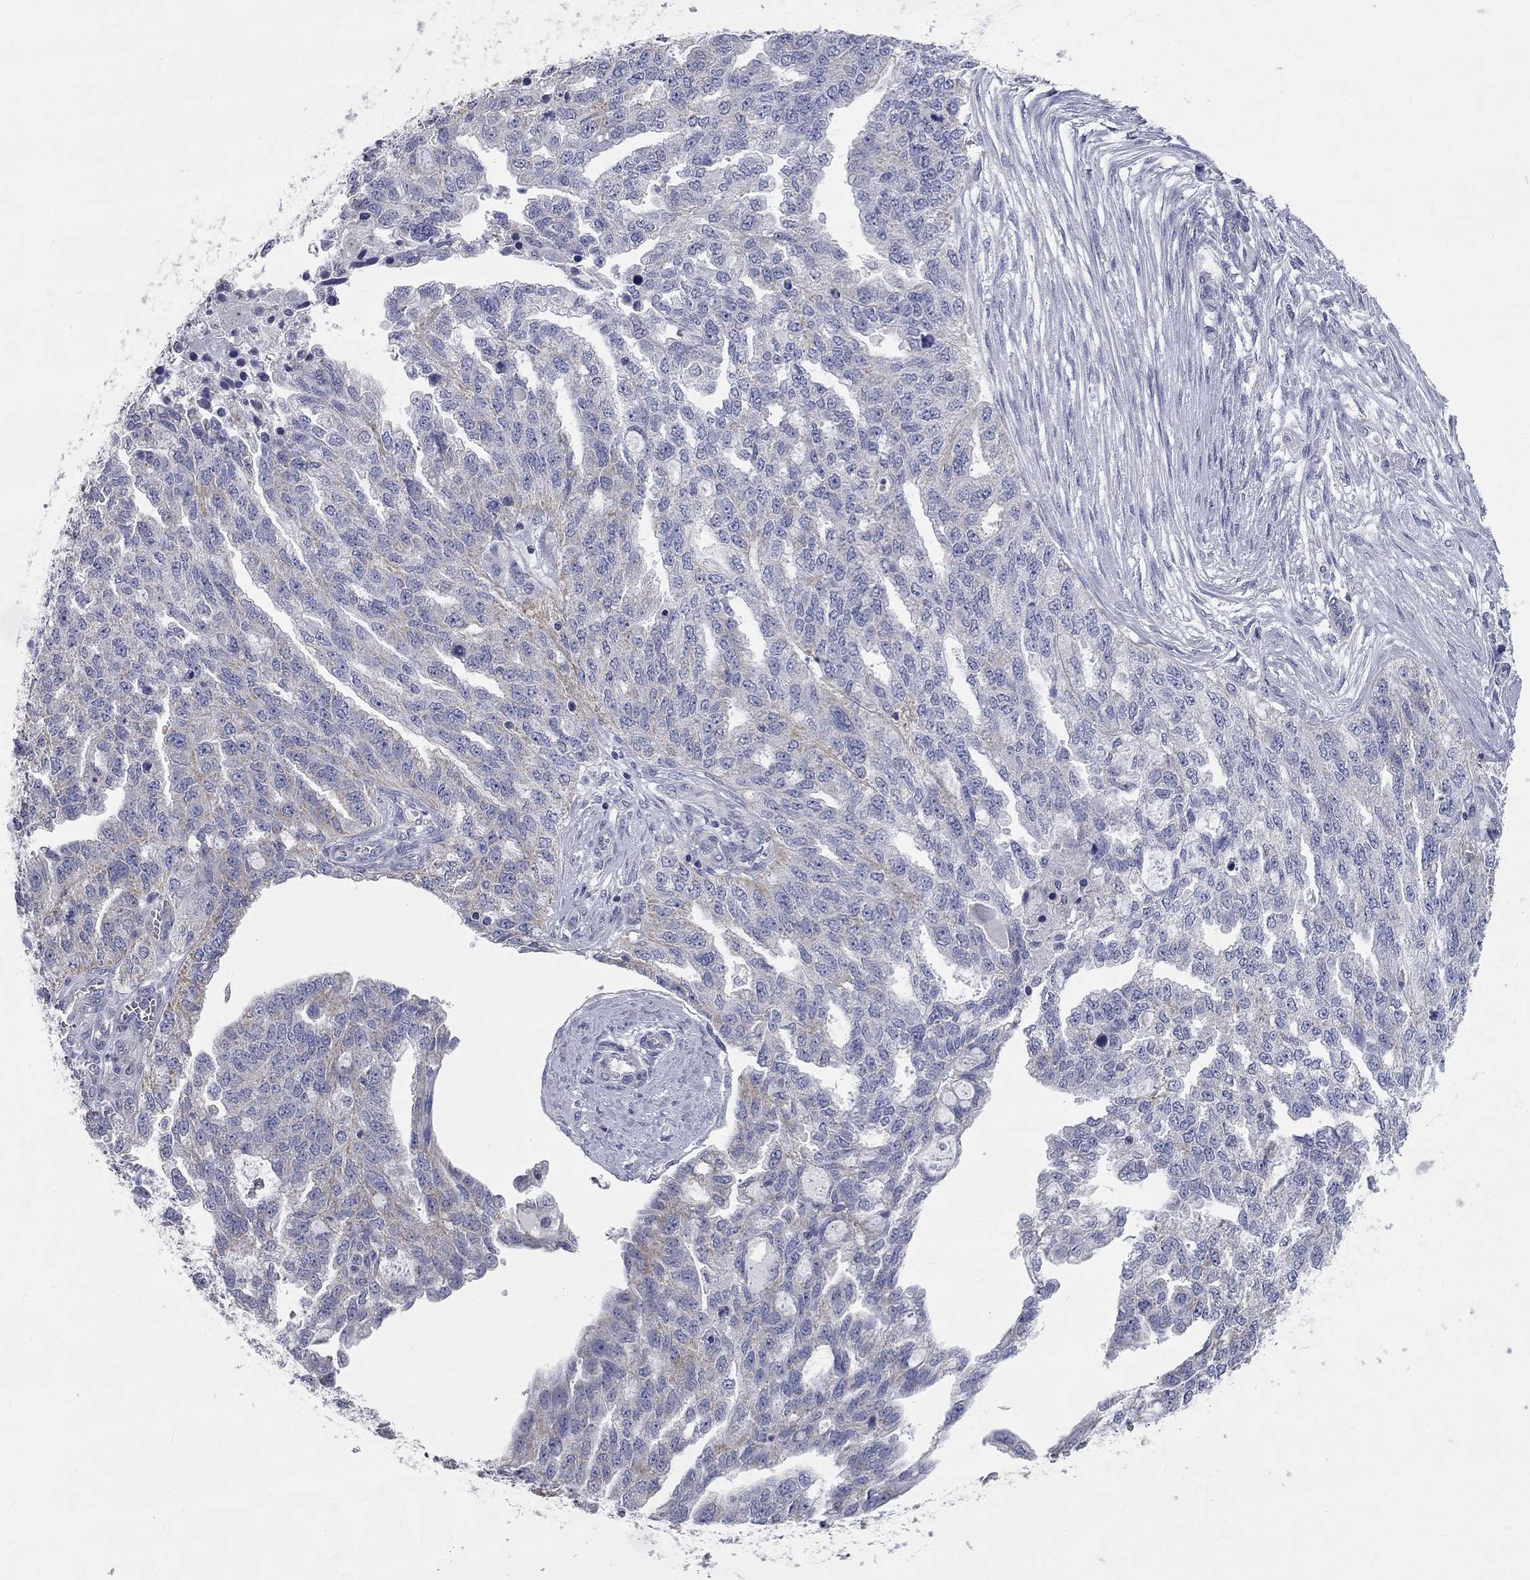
{"staining": {"intensity": "negative", "quantity": "none", "location": "none"}, "tissue": "ovarian cancer", "cell_type": "Tumor cells", "image_type": "cancer", "snomed": [{"axis": "morphology", "description": "Cystadenocarcinoma, serous, NOS"}, {"axis": "topography", "description": "Ovary"}], "caption": "A high-resolution image shows immunohistochemistry (IHC) staining of ovarian cancer (serous cystadenocarcinoma), which displays no significant positivity in tumor cells.", "gene": "CFAP161", "patient": {"sex": "female", "age": 51}}